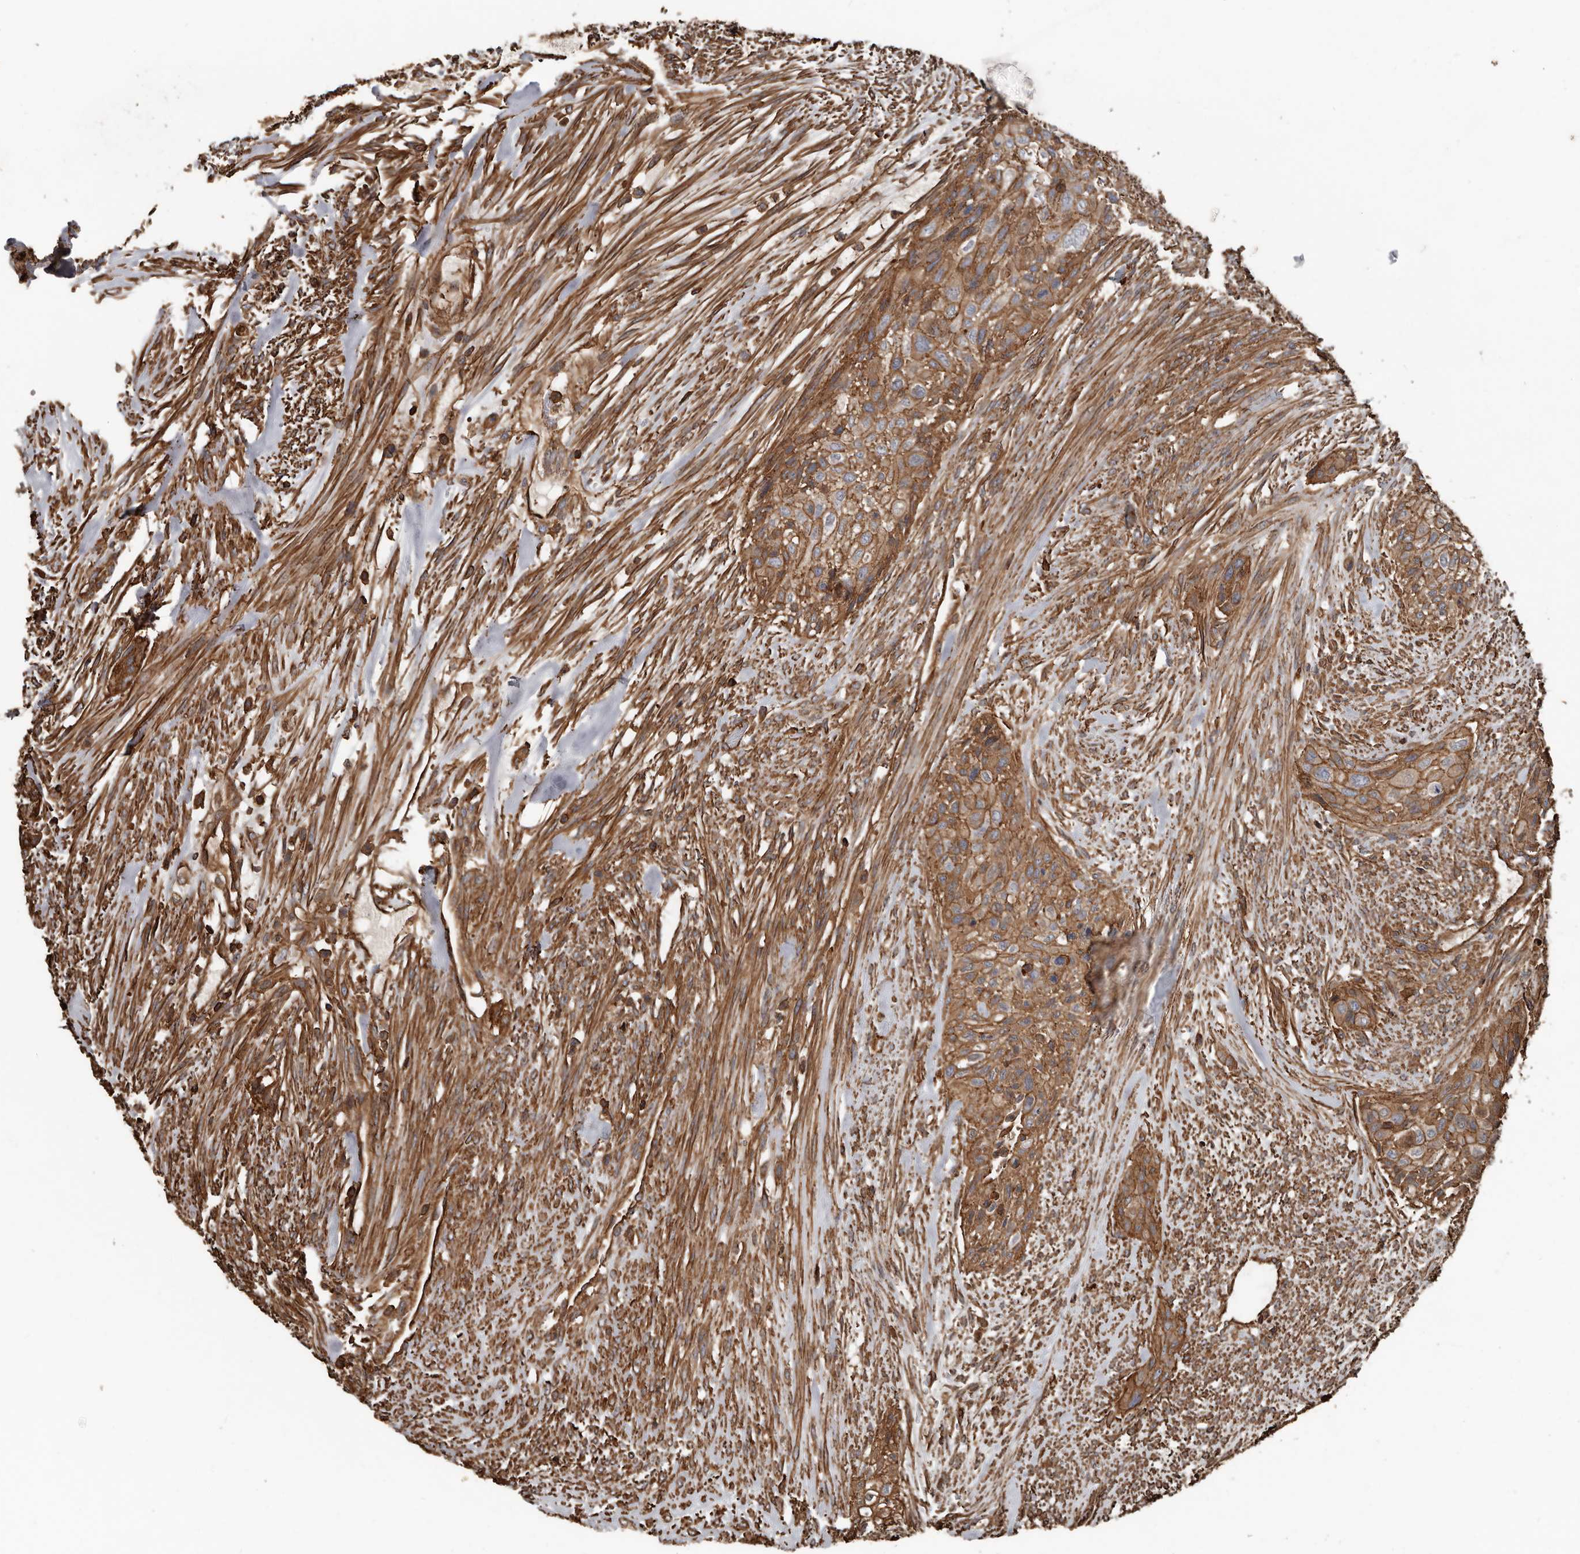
{"staining": {"intensity": "strong", "quantity": ">75%", "location": "cytoplasmic/membranous"}, "tissue": "urothelial cancer", "cell_type": "Tumor cells", "image_type": "cancer", "snomed": [{"axis": "morphology", "description": "Urothelial carcinoma, High grade"}, {"axis": "topography", "description": "Urinary bladder"}], "caption": "Human urothelial cancer stained with a protein marker reveals strong staining in tumor cells.", "gene": "DENND6B", "patient": {"sex": "male", "age": 35}}